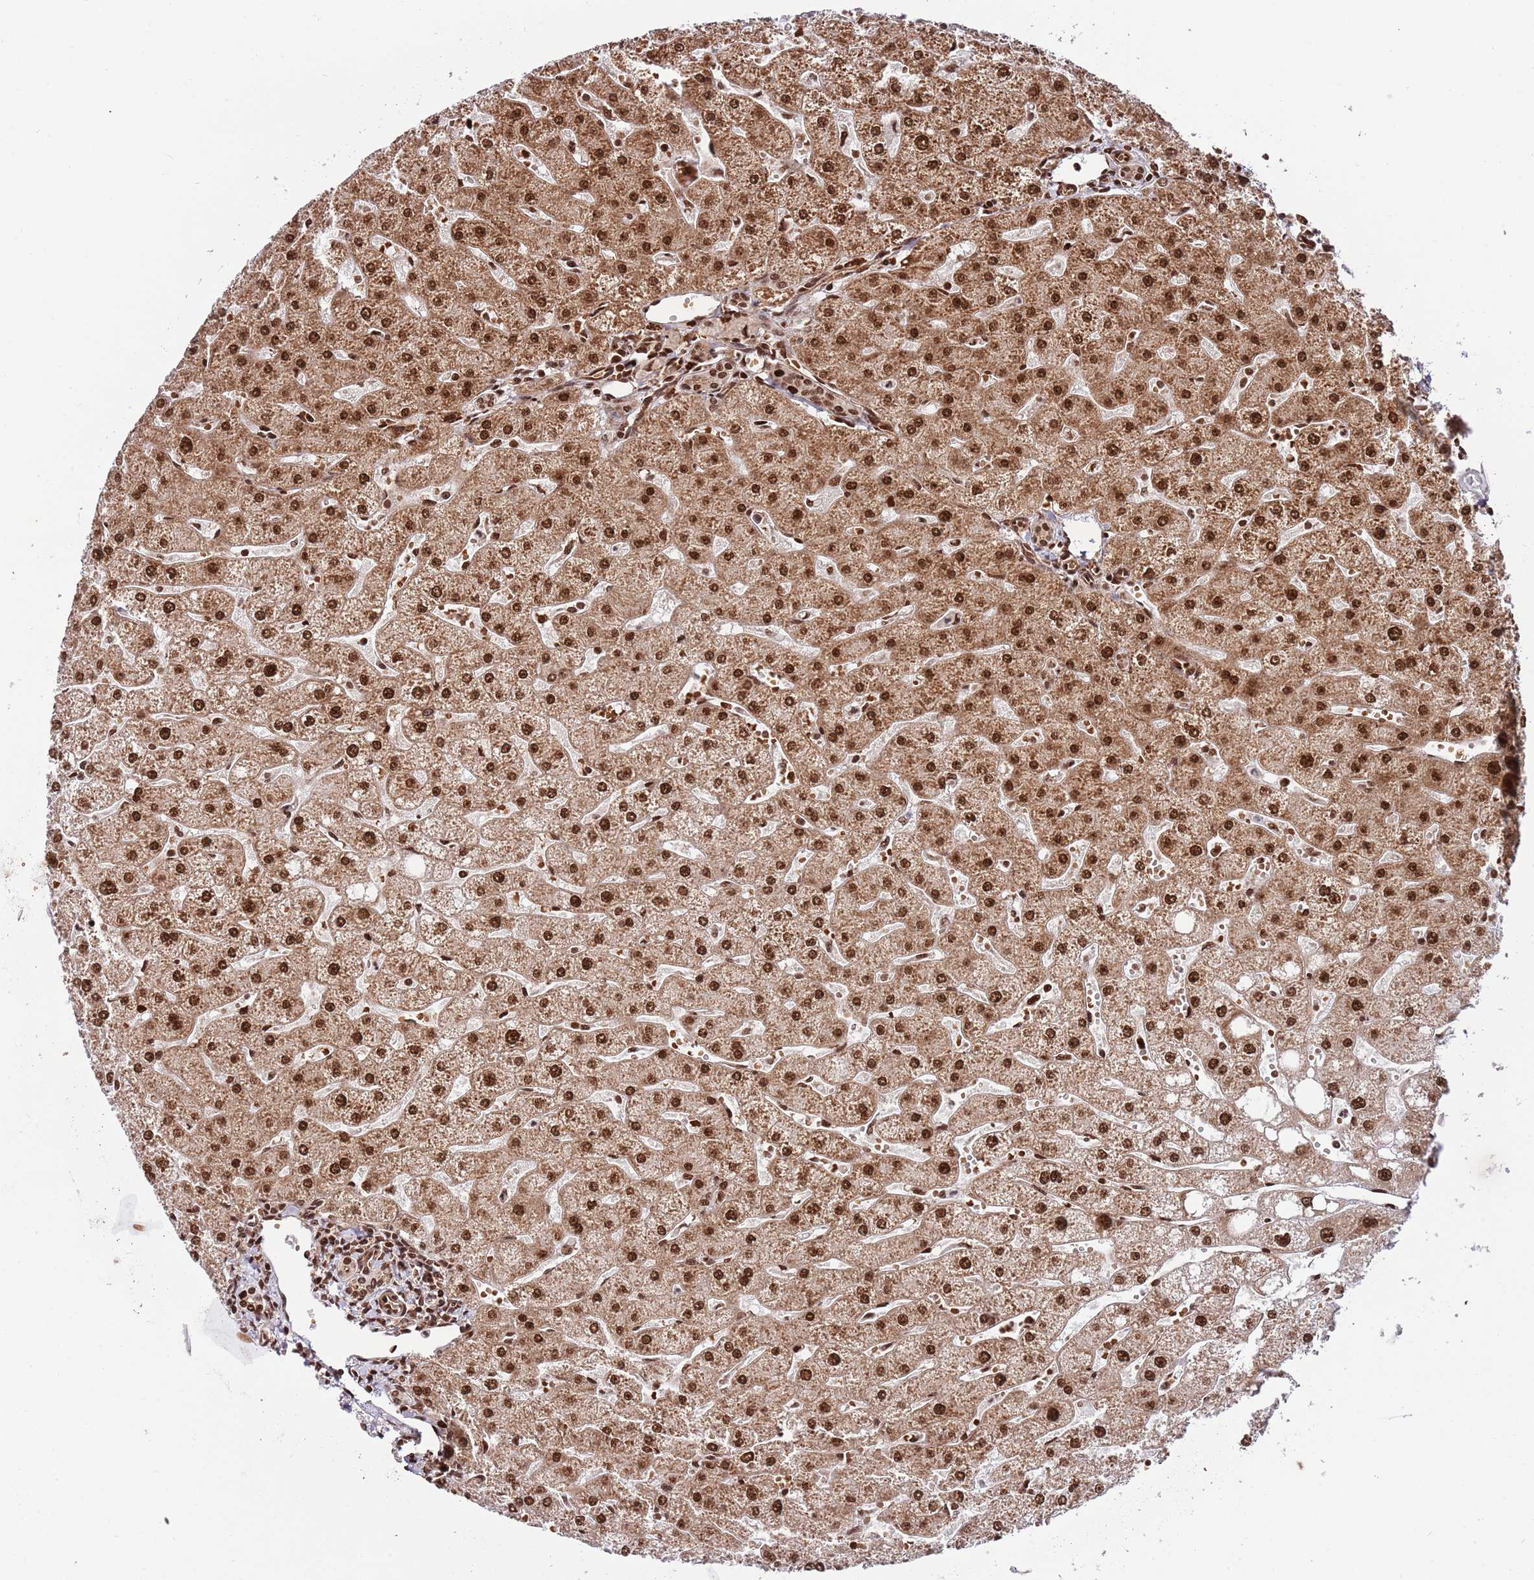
{"staining": {"intensity": "moderate", "quantity": ">75%", "location": "nuclear"}, "tissue": "liver", "cell_type": "Cholangiocytes", "image_type": "normal", "snomed": [{"axis": "morphology", "description": "Normal tissue, NOS"}, {"axis": "topography", "description": "Liver"}], "caption": "Cholangiocytes demonstrate medium levels of moderate nuclear expression in approximately >75% of cells in benign human liver. (brown staining indicates protein expression, while blue staining denotes nuclei).", "gene": "RIF1", "patient": {"sex": "male", "age": 67}}